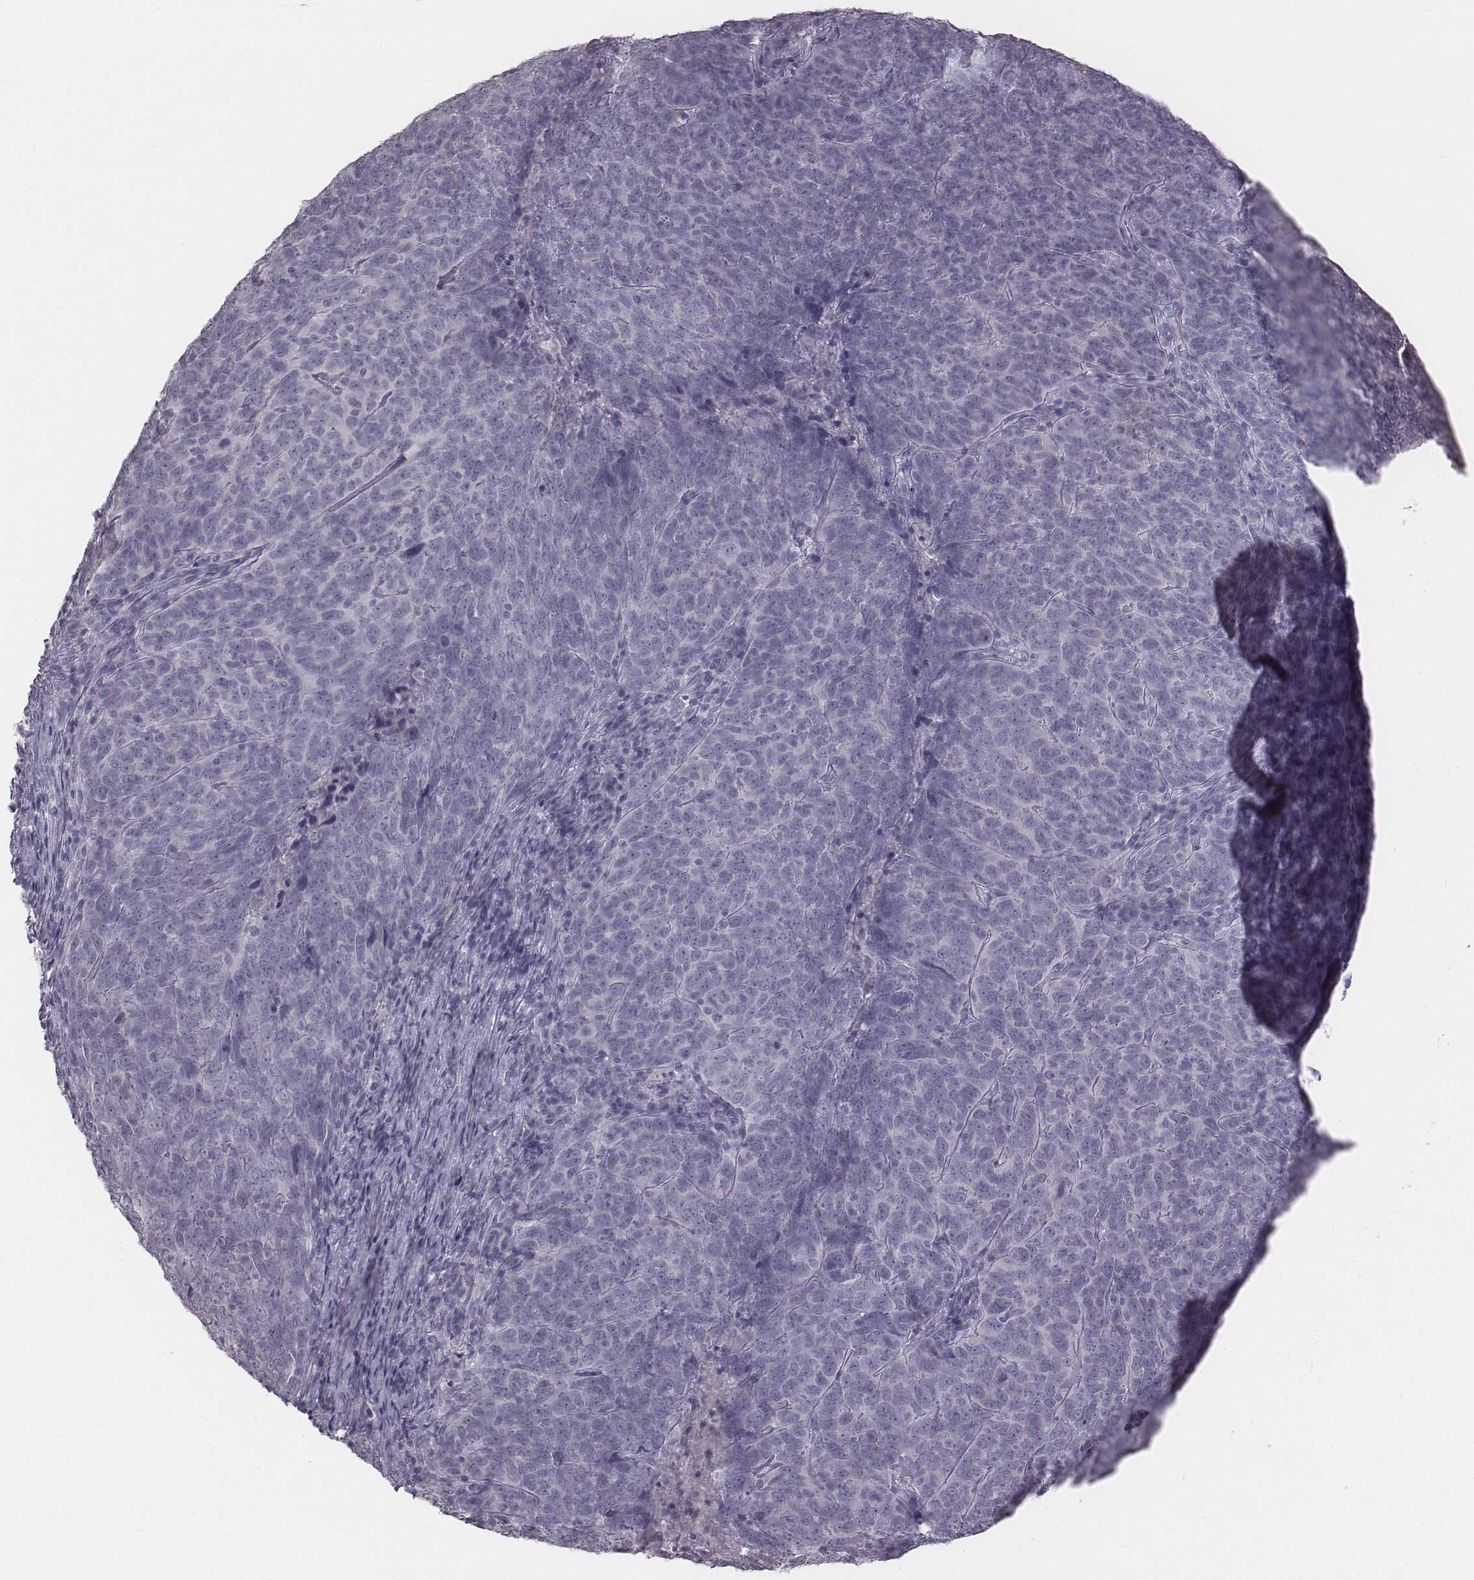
{"staining": {"intensity": "negative", "quantity": "none", "location": "none"}, "tissue": "skin cancer", "cell_type": "Tumor cells", "image_type": "cancer", "snomed": [{"axis": "morphology", "description": "Squamous cell carcinoma, NOS"}, {"axis": "topography", "description": "Skin"}, {"axis": "topography", "description": "Anal"}], "caption": "The IHC micrograph has no significant positivity in tumor cells of skin cancer tissue. The staining was performed using DAB to visualize the protein expression in brown, while the nuclei were stained in blue with hematoxylin (Magnification: 20x).", "gene": "C6orf58", "patient": {"sex": "female", "age": 51}}